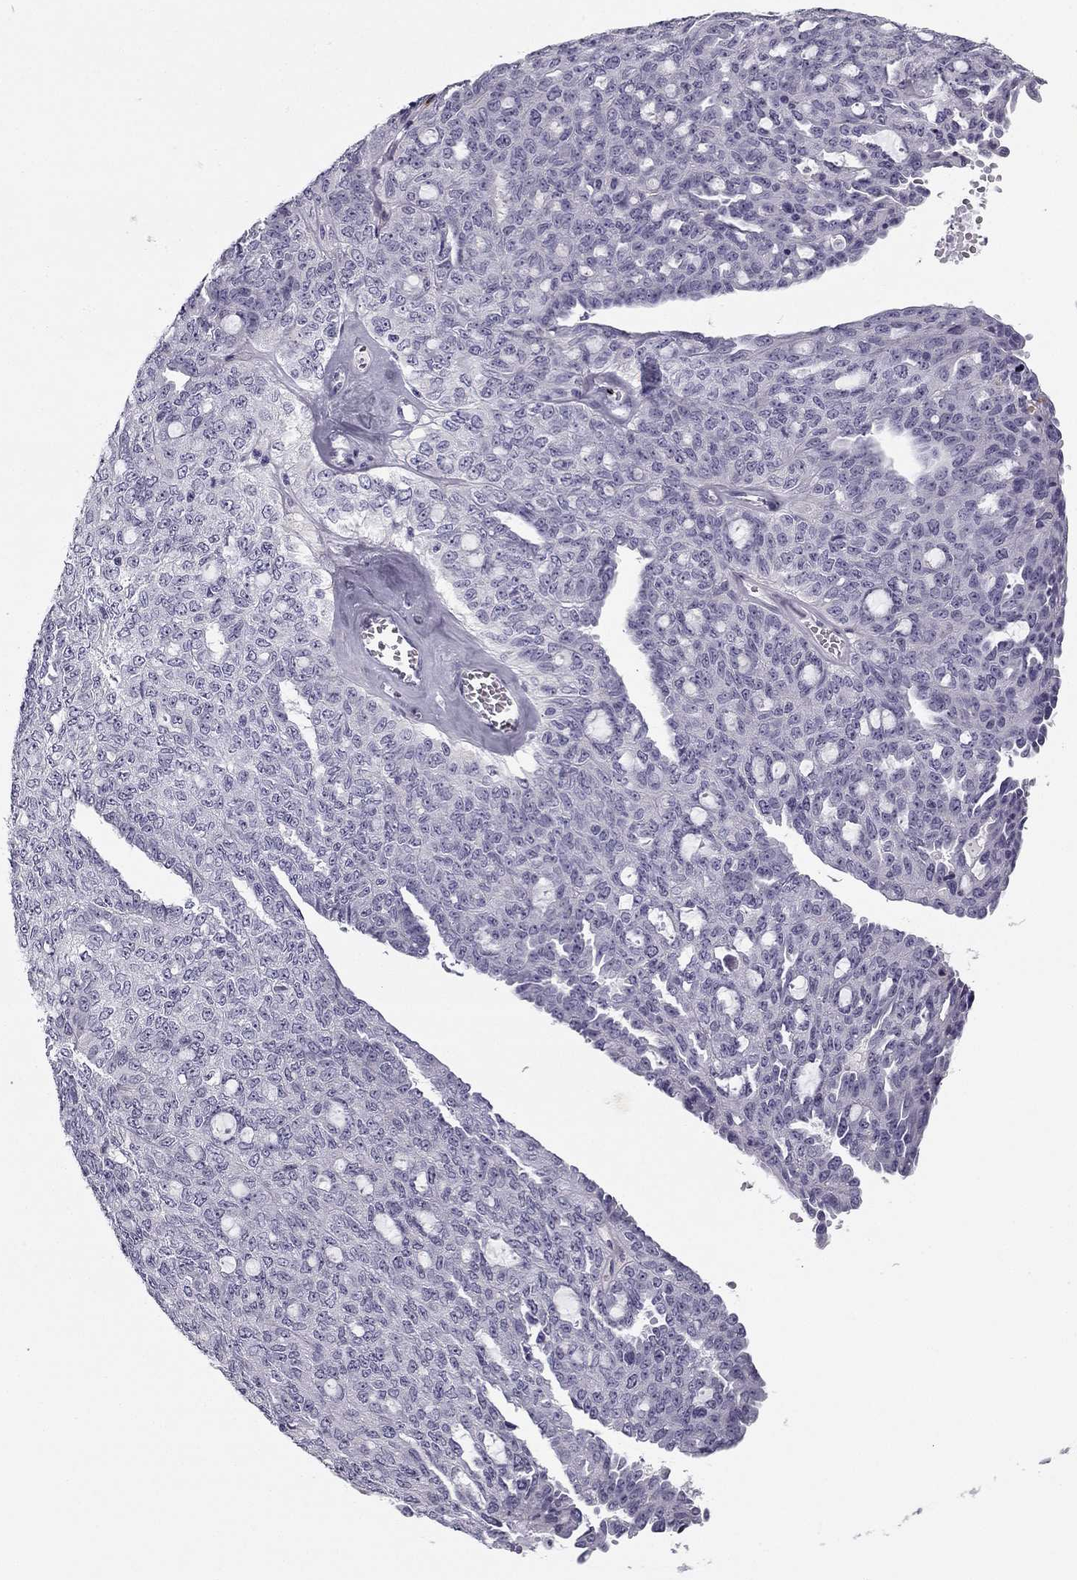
{"staining": {"intensity": "negative", "quantity": "none", "location": "none"}, "tissue": "ovarian cancer", "cell_type": "Tumor cells", "image_type": "cancer", "snomed": [{"axis": "morphology", "description": "Cystadenocarcinoma, serous, NOS"}, {"axis": "topography", "description": "Ovary"}], "caption": "High magnification brightfield microscopy of ovarian serous cystadenocarcinoma stained with DAB (3,3'-diaminobenzidine) (brown) and counterstained with hematoxylin (blue): tumor cells show no significant expression.", "gene": "MC5R", "patient": {"sex": "female", "age": 71}}